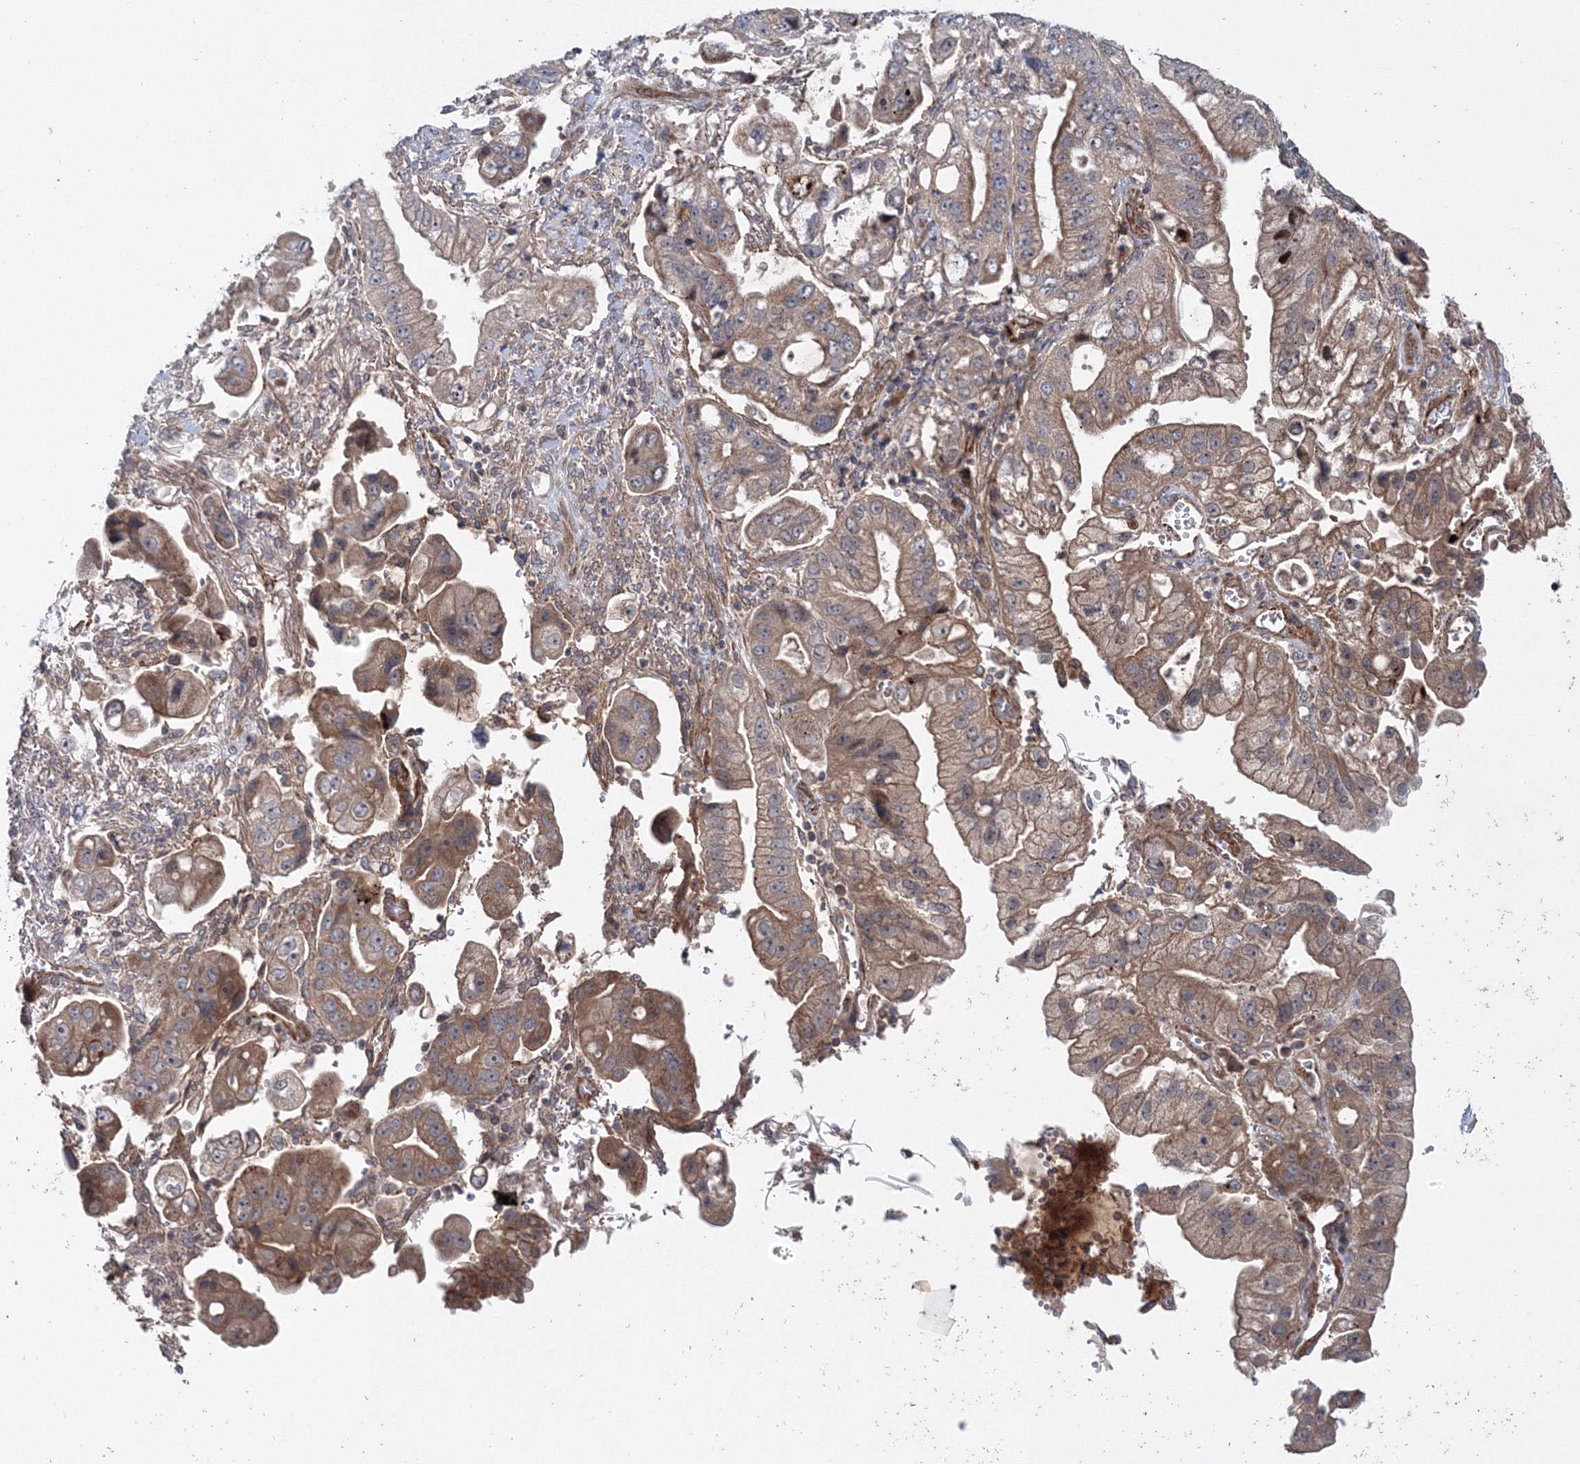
{"staining": {"intensity": "moderate", "quantity": ">75%", "location": "cytoplasmic/membranous"}, "tissue": "stomach cancer", "cell_type": "Tumor cells", "image_type": "cancer", "snomed": [{"axis": "morphology", "description": "Adenocarcinoma, NOS"}, {"axis": "topography", "description": "Stomach"}], "caption": "Protein expression analysis of human stomach cancer reveals moderate cytoplasmic/membranous staining in approximately >75% of tumor cells.", "gene": "NOA1", "patient": {"sex": "male", "age": 62}}